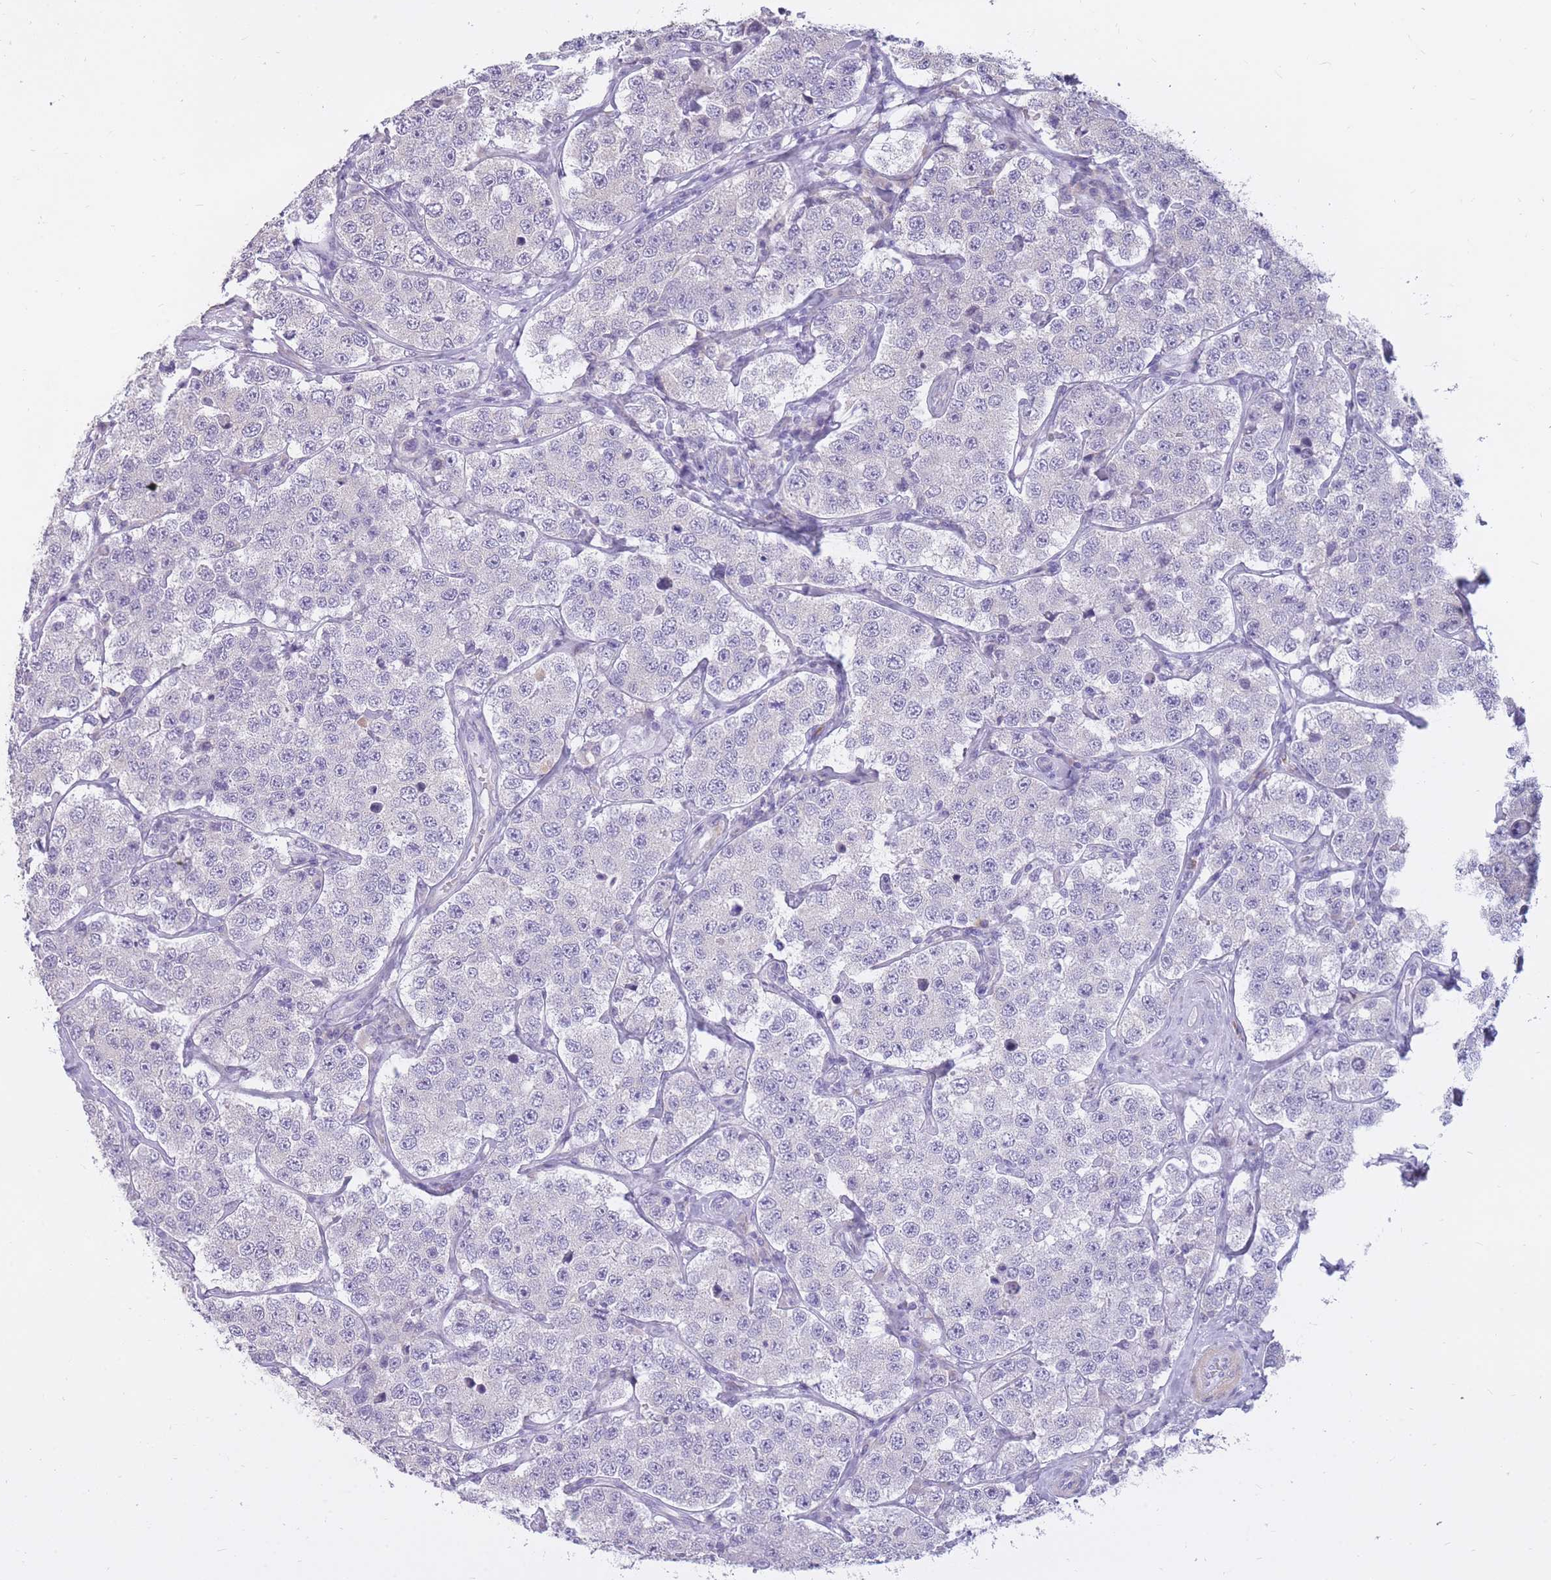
{"staining": {"intensity": "negative", "quantity": "none", "location": "none"}, "tissue": "testis cancer", "cell_type": "Tumor cells", "image_type": "cancer", "snomed": [{"axis": "morphology", "description": "Seminoma, NOS"}, {"axis": "topography", "description": "Testis"}], "caption": "DAB immunohistochemical staining of testis cancer (seminoma) reveals no significant positivity in tumor cells.", "gene": "RNF170", "patient": {"sex": "male", "age": 34}}